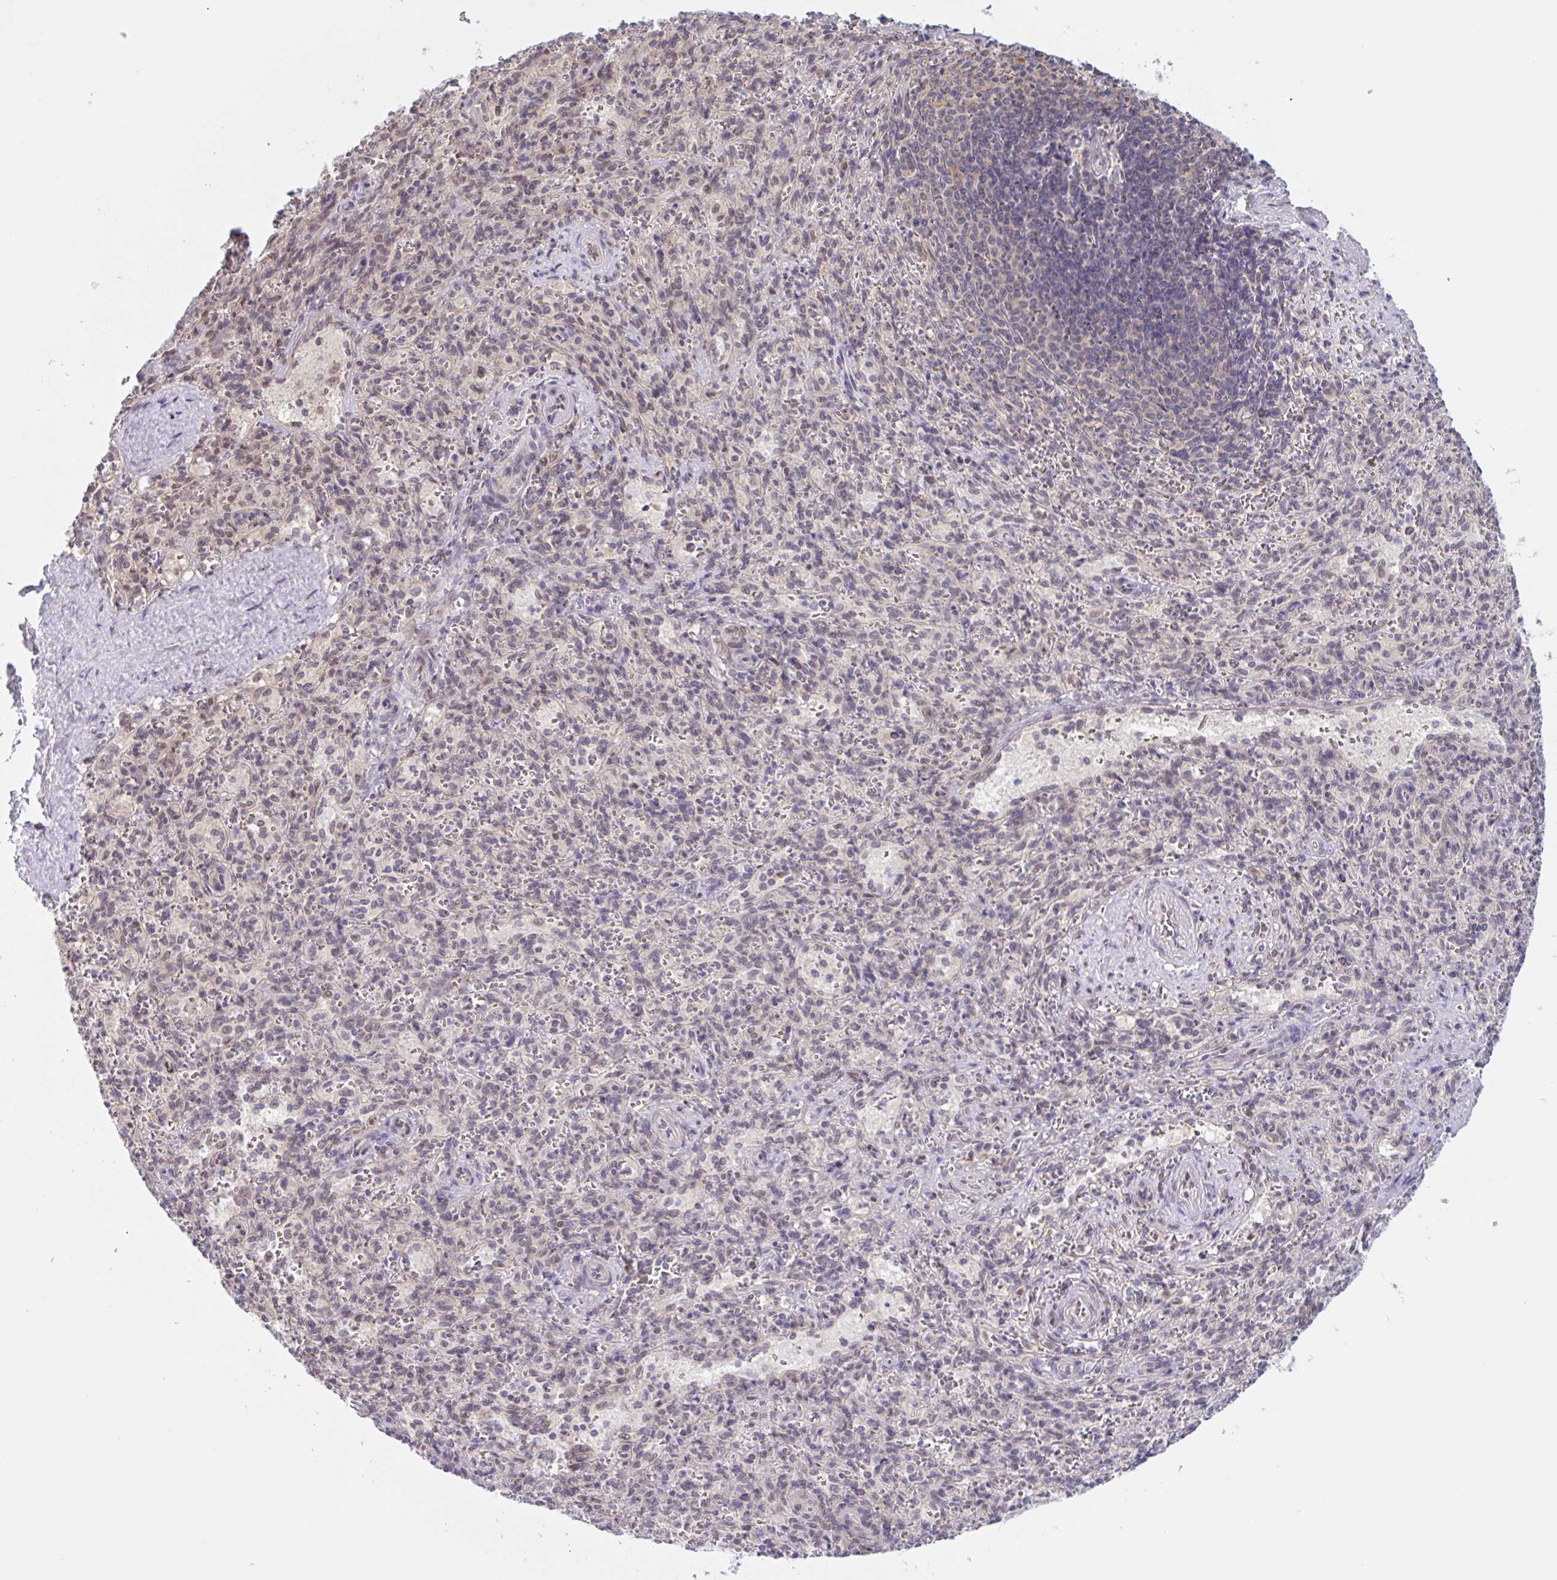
{"staining": {"intensity": "negative", "quantity": "none", "location": "none"}, "tissue": "spleen", "cell_type": "Cells in red pulp", "image_type": "normal", "snomed": [{"axis": "morphology", "description": "Normal tissue, NOS"}, {"axis": "topography", "description": "Spleen"}], "caption": "This is a micrograph of immunohistochemistry staining of unremarkable spleen, which shows no staining in cells in red pulp. The staining is performed using DAB (3,3'-diaminobenzidine) brown chromogen with nuclei counter-stained in using hematoxylin.", "gene": "TBPL2", "patient": {"sex": "female", "age": 26}}